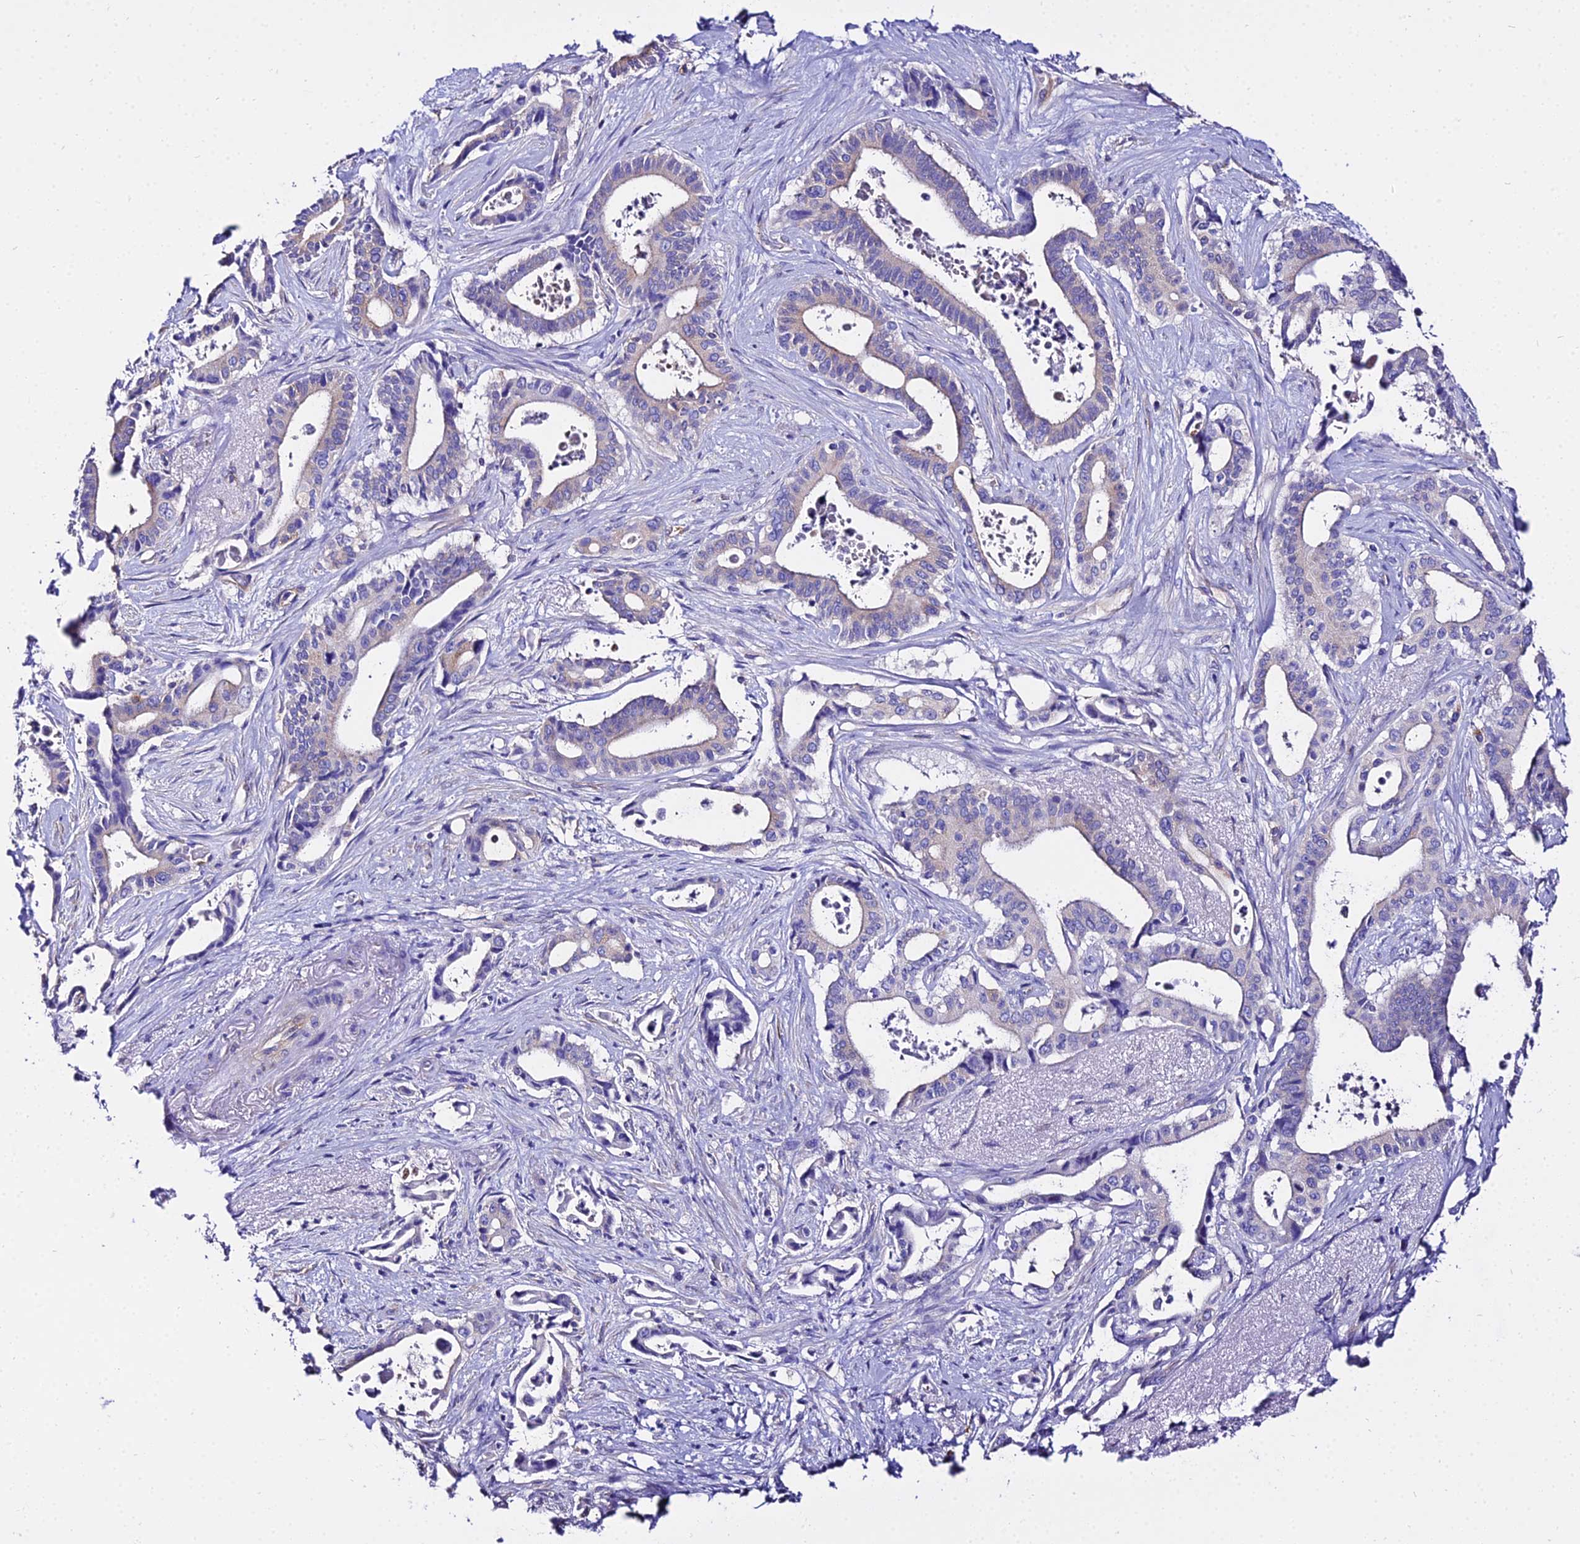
{"staining": {"intensity": "negative", "quantity": "none", "location": "none"}, "tissue": "pancreatic cancer", "cell_type": "Tumor cells", "image_type": "cancer", "snomed": [{"axis": "morphology", "description": "Adenocarcinoma, NOS"}, {"axis": "topography", "description": "Pancreas"}], "caption": "The image exhibits no significant staining in tumor cells of adenocarcinoma (pancreatic).", "gene": "TUBA3D", "patient": {"sex": "female", "age": 77}}